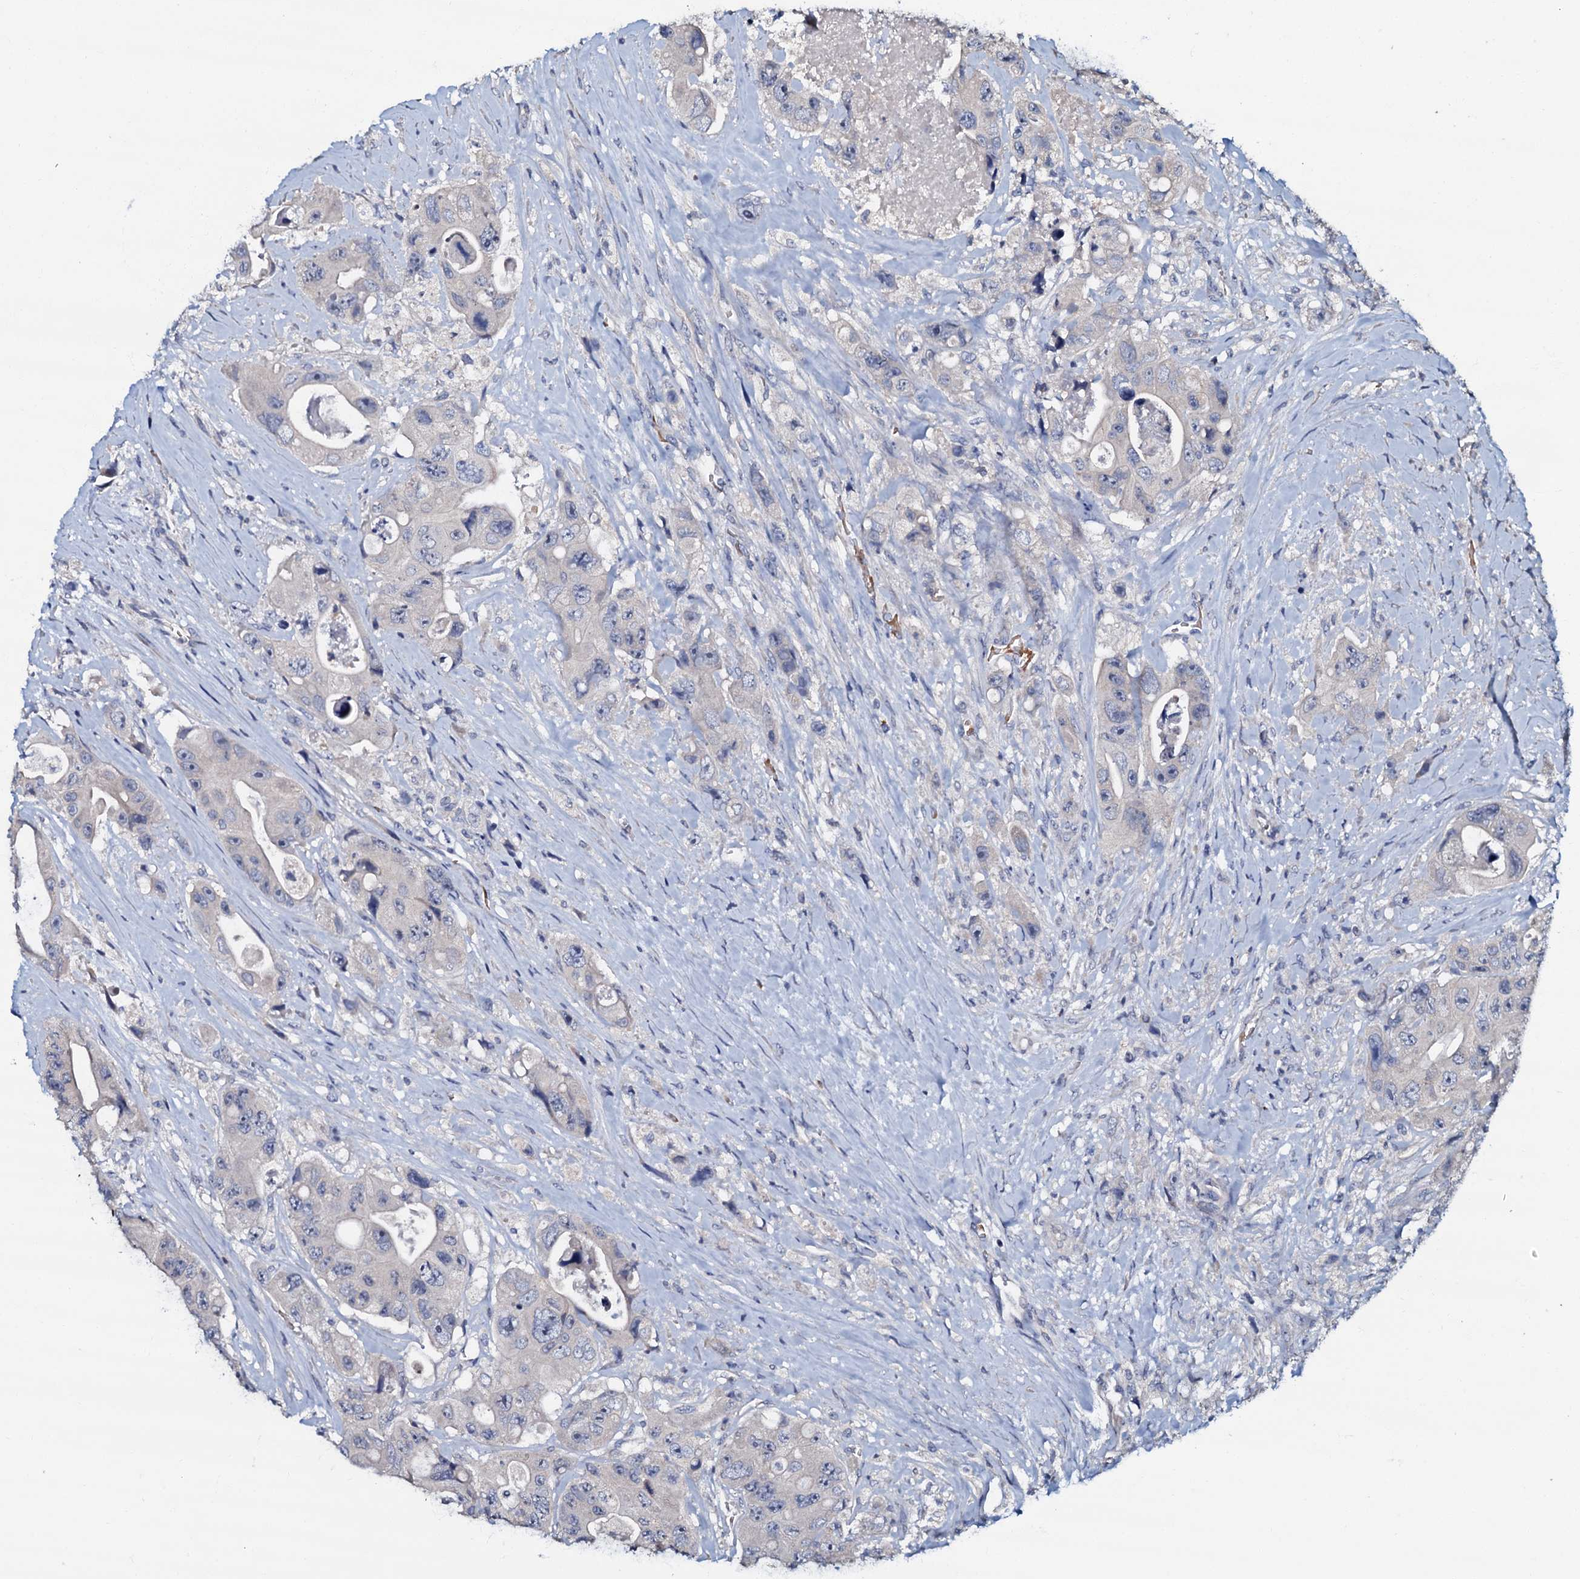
{"staining": {"intensity": "weak", "quantity": "25%-75%", "location": "cytoplasmic/membranous"}, "tissue": "colorectal cancer", "cell_type": "Tumor cells", "image_type": "cancer", "snomed": [{"axis": "morphology", "description": "Adenocarcinoma, NOS"}, {"axis": "topography", "description": "Colon"}], "caption": "Weak cytoplasmic/membranous positivity is identified in about 25%-75% of tumor cells in adenocarcinoma (colorectal).", "gene": "CPNE2", "patient": {"sex": "female", "age": 46}}